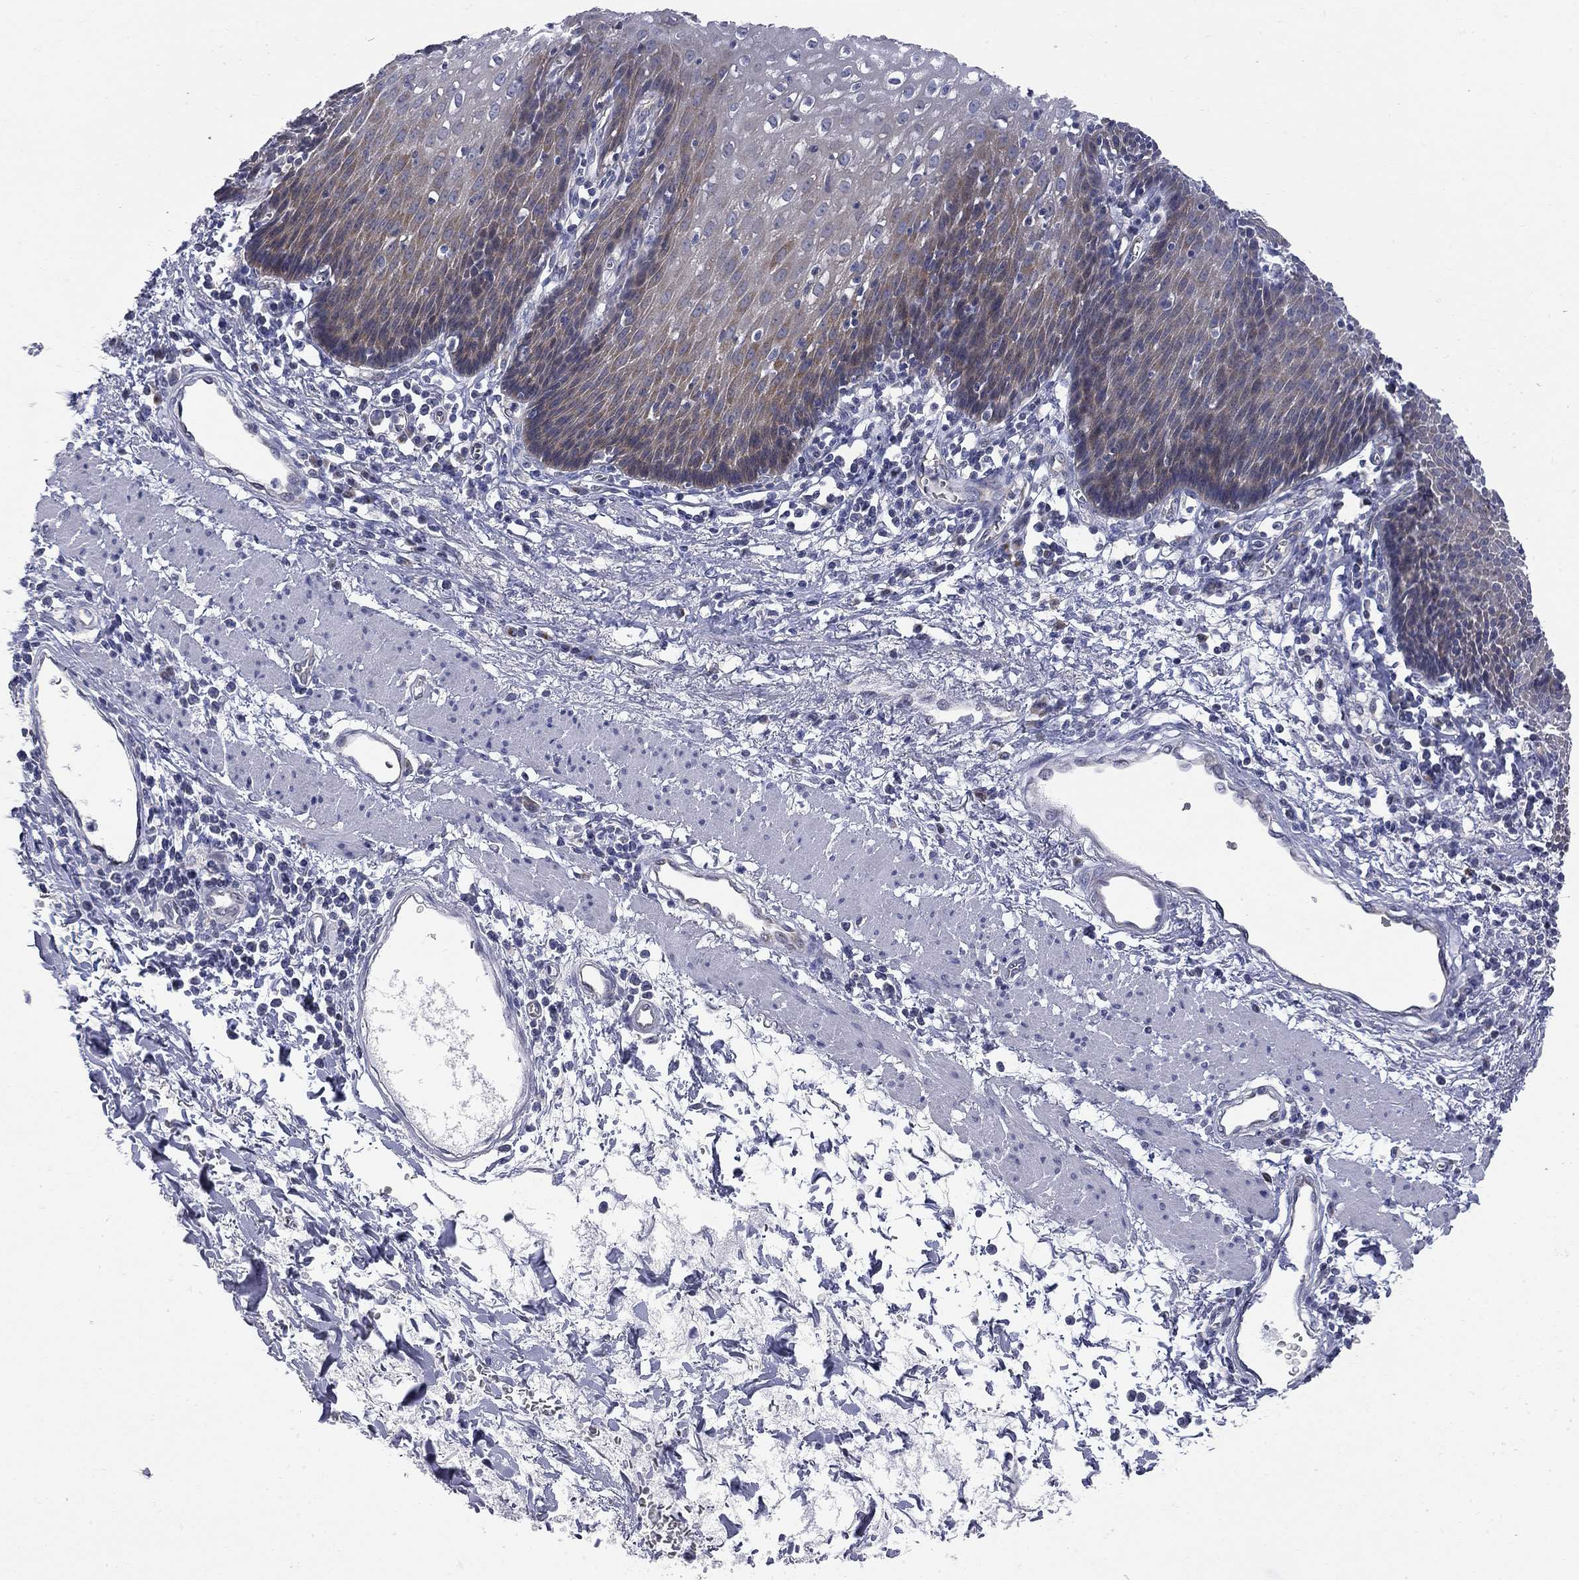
{"staining": {"intensity": "moderate", "quantity": "<25%", "location": "cytoplasmic/membranous"}, "tissue": "esophagus", "cell_type": "Squamous epithelial cells", "image_type": "normal", "snomed": [{"axis": "morphology", "description": "Normal tissue, NOS"}, {"axis": "topography", "description": "Esophagus"}], "caption": "Brown immunohistochemical staining in unremarkable human esophagus displays moderate cytoplasmic/membranous positivity in about <25% of squamous epithelial cells. (DAB IHC with brightfield microscopy, high magnification).", "gene": "ENSG00000255639", "patient": {"sex": "male", "age": 57}}